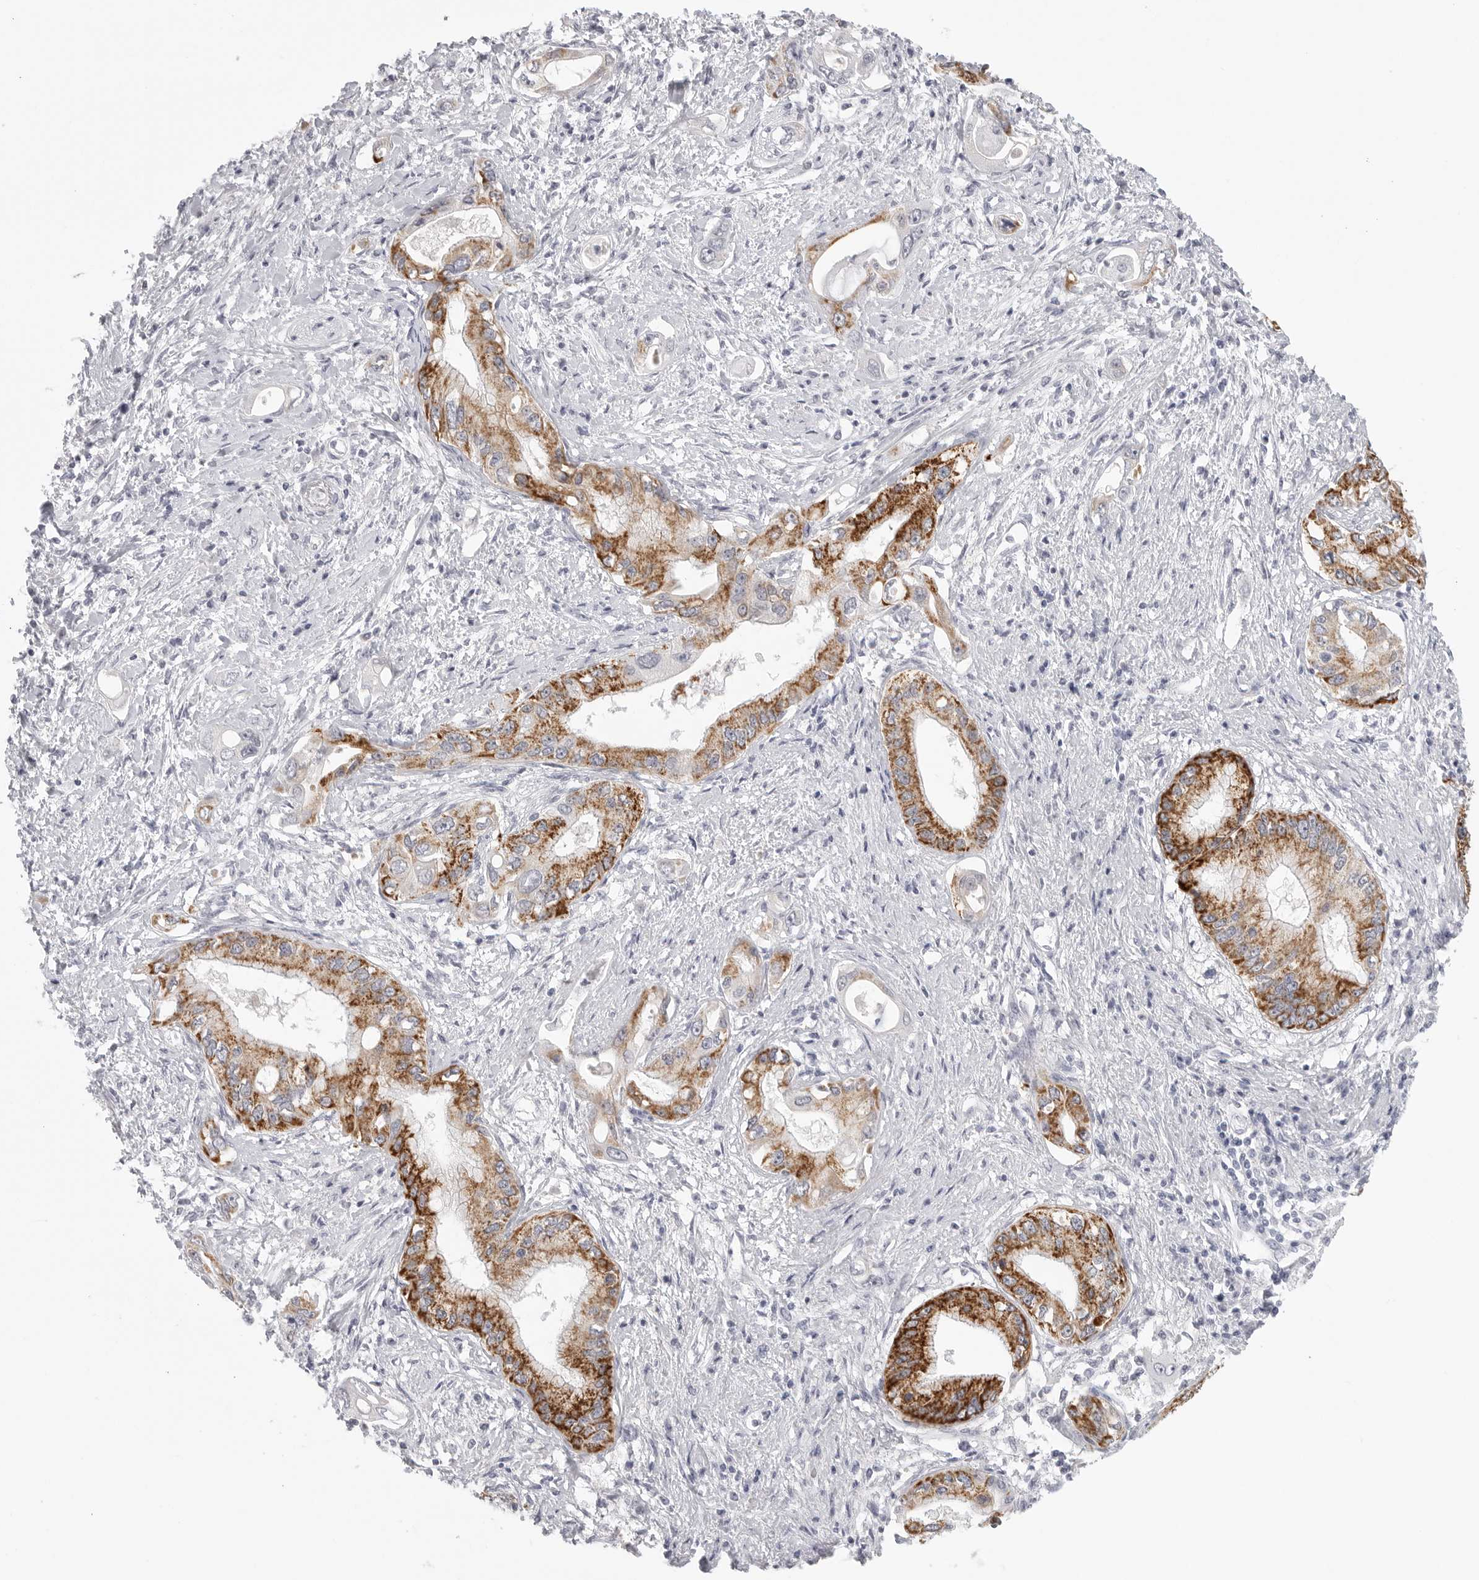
{"staining": {"intensity": "strong", "quantity": ">75%", "location": "cytoplasmic/membranous"}, "tissue": "pancreatic cancer", "cell_type": "Tumor cells", "image_type": "cancer", "snomed": [{"axis": "morphology", "description": "Inflammation, NOS"}, {"axis": "morphology", "description": "Adenocarcinoma, NOS"}, {"axis": "topography", "description": "Pancreas"}], "caption": "About >75% of tumor cells in human pancreatic cancer (adenocarcinoma) show strong cytoplasmic/membranous protein expression as visualized by brown immunohistochemical staining.", "gene": "HMGCS2", "patient": {"sex": "female", "age": 56}}